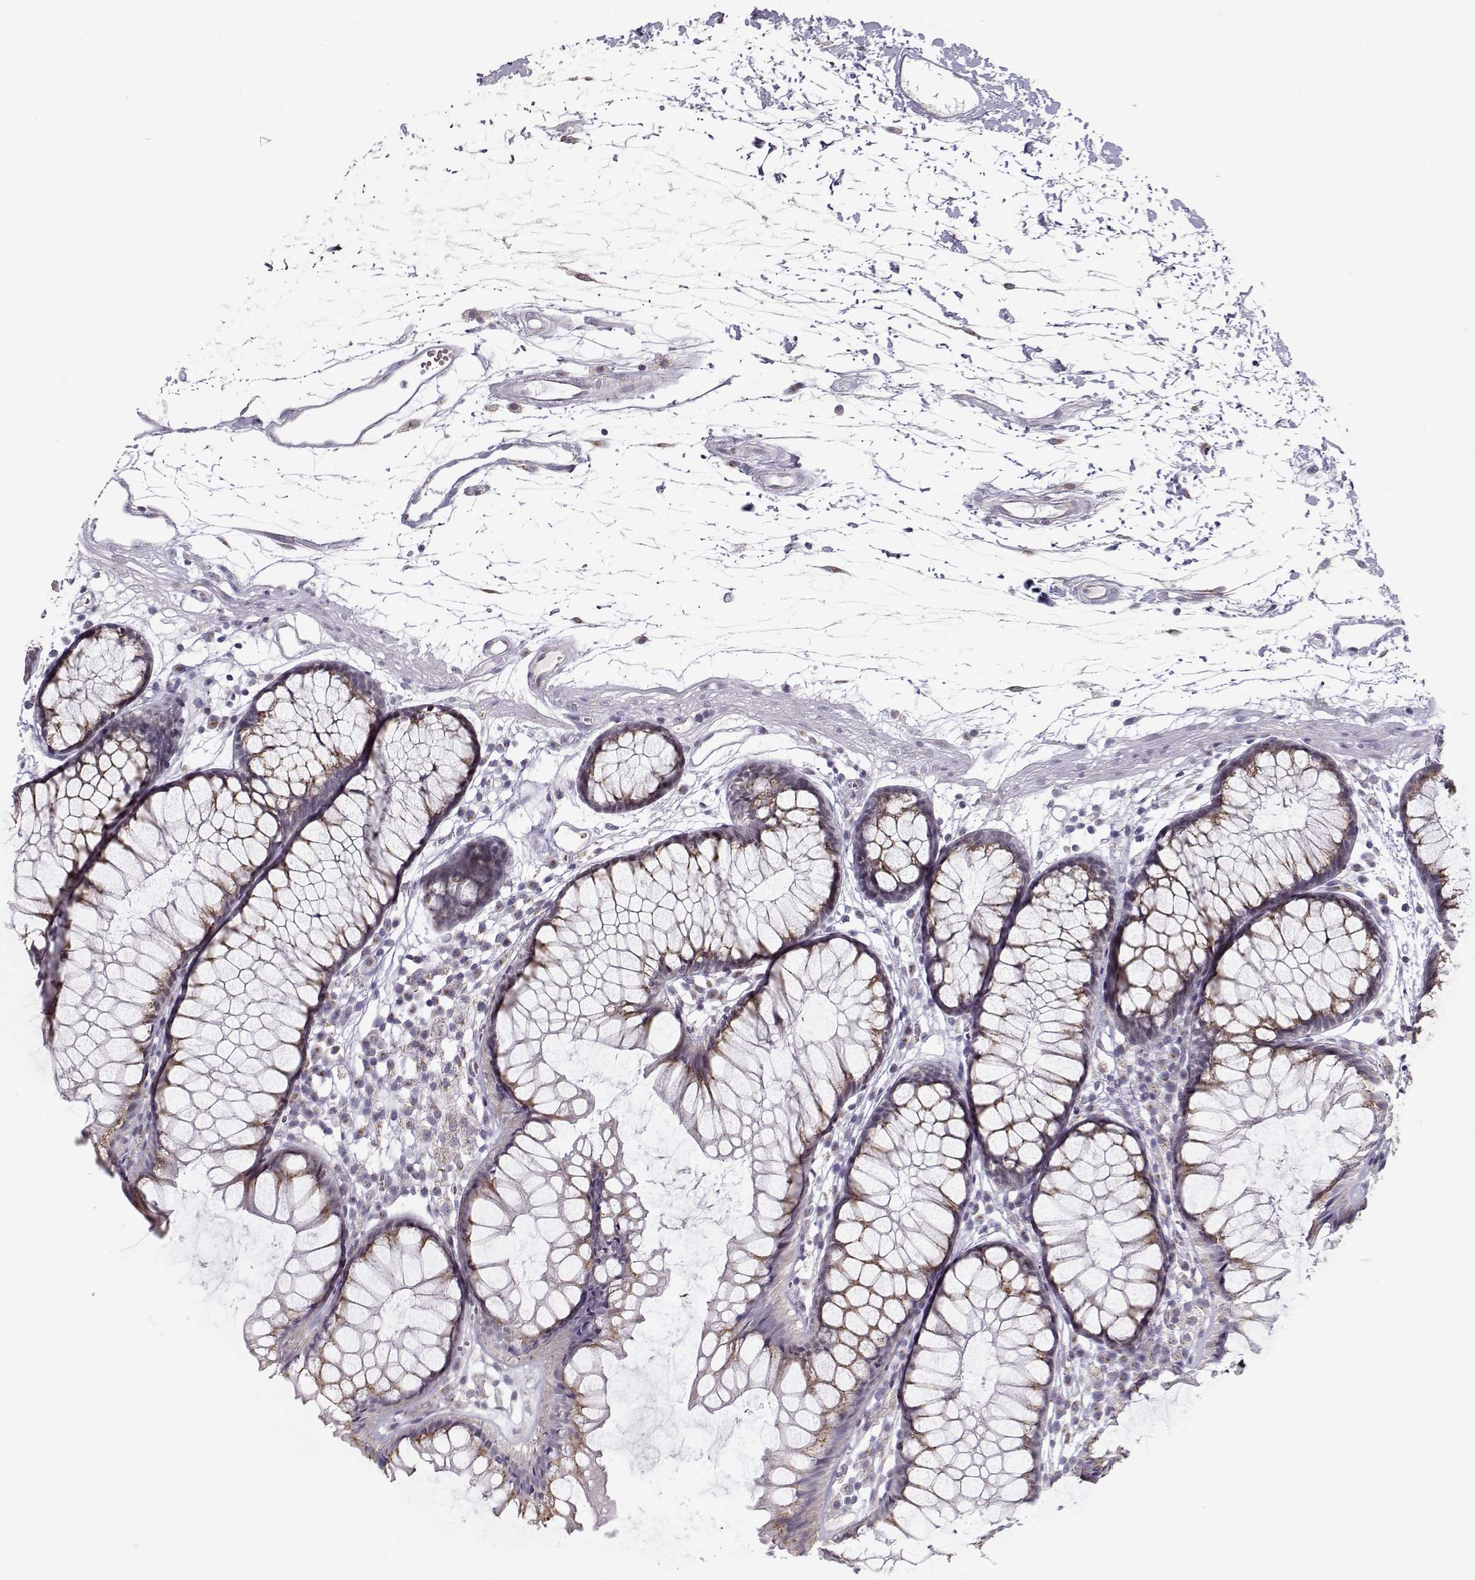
{"staining": {"intensity": "negative", "quantity": "none", "location": "none"}, "tissue": "colon", "cell_type": "Endothelial cells", "image_type": "normal", "snomed": [{"axis": "morphology", "description": "Normal tissue, NOS"}, {"axis": "morphology", "description": "Adenocarcinoma, NOS"}, {"axis": "topography", "description": "Colon"}], "caption": "Immunohistochemistry (IHC) image of normal human colon stained for a protein (brown), which displays no positivity in endothelial cells.", "gene": "SLC4A5", "patient": {"sex": "male", "age": 65}}